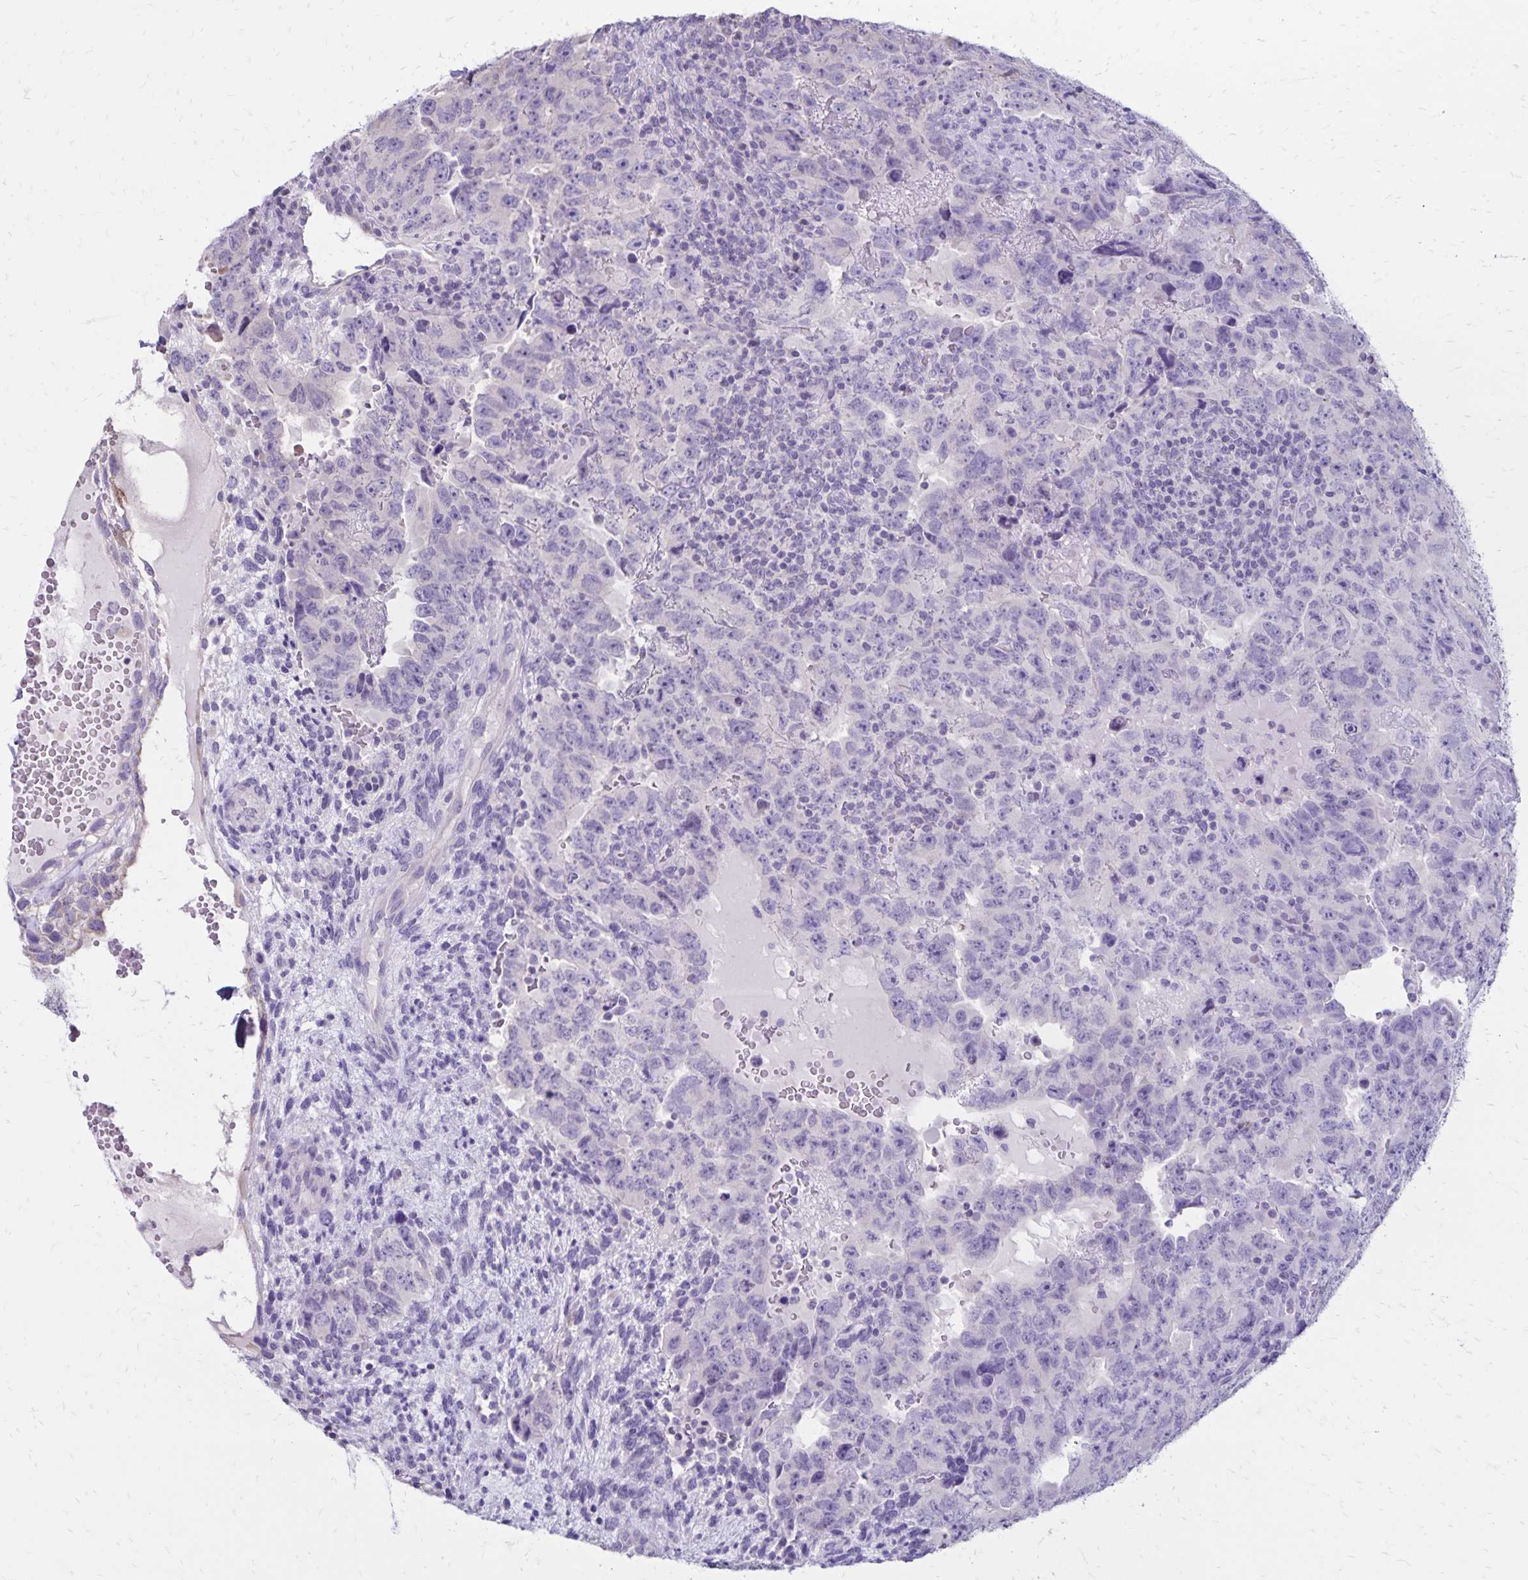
{"staining": {"intensity": "negative", "quantity": "none", "location": "none"}, "tissue": "testis cancer", "cell_type": "Tumor cells", "image_type": "cancer", "snomed": [{"axis": "morphology", "description": "Carcinoma, Embryonal, NOS"}, {"axis": "topography", "description": "Testis"}], "caption": "Tumor cells are negative for brown protein staining in testis cancer (embryonal carcinoma). (Brightfield microscopy of DAB immunohistochemistry (IHC) at high magnification).", "gene": "SH3GL3", "patient": {"sex": "male", "age": 24}}